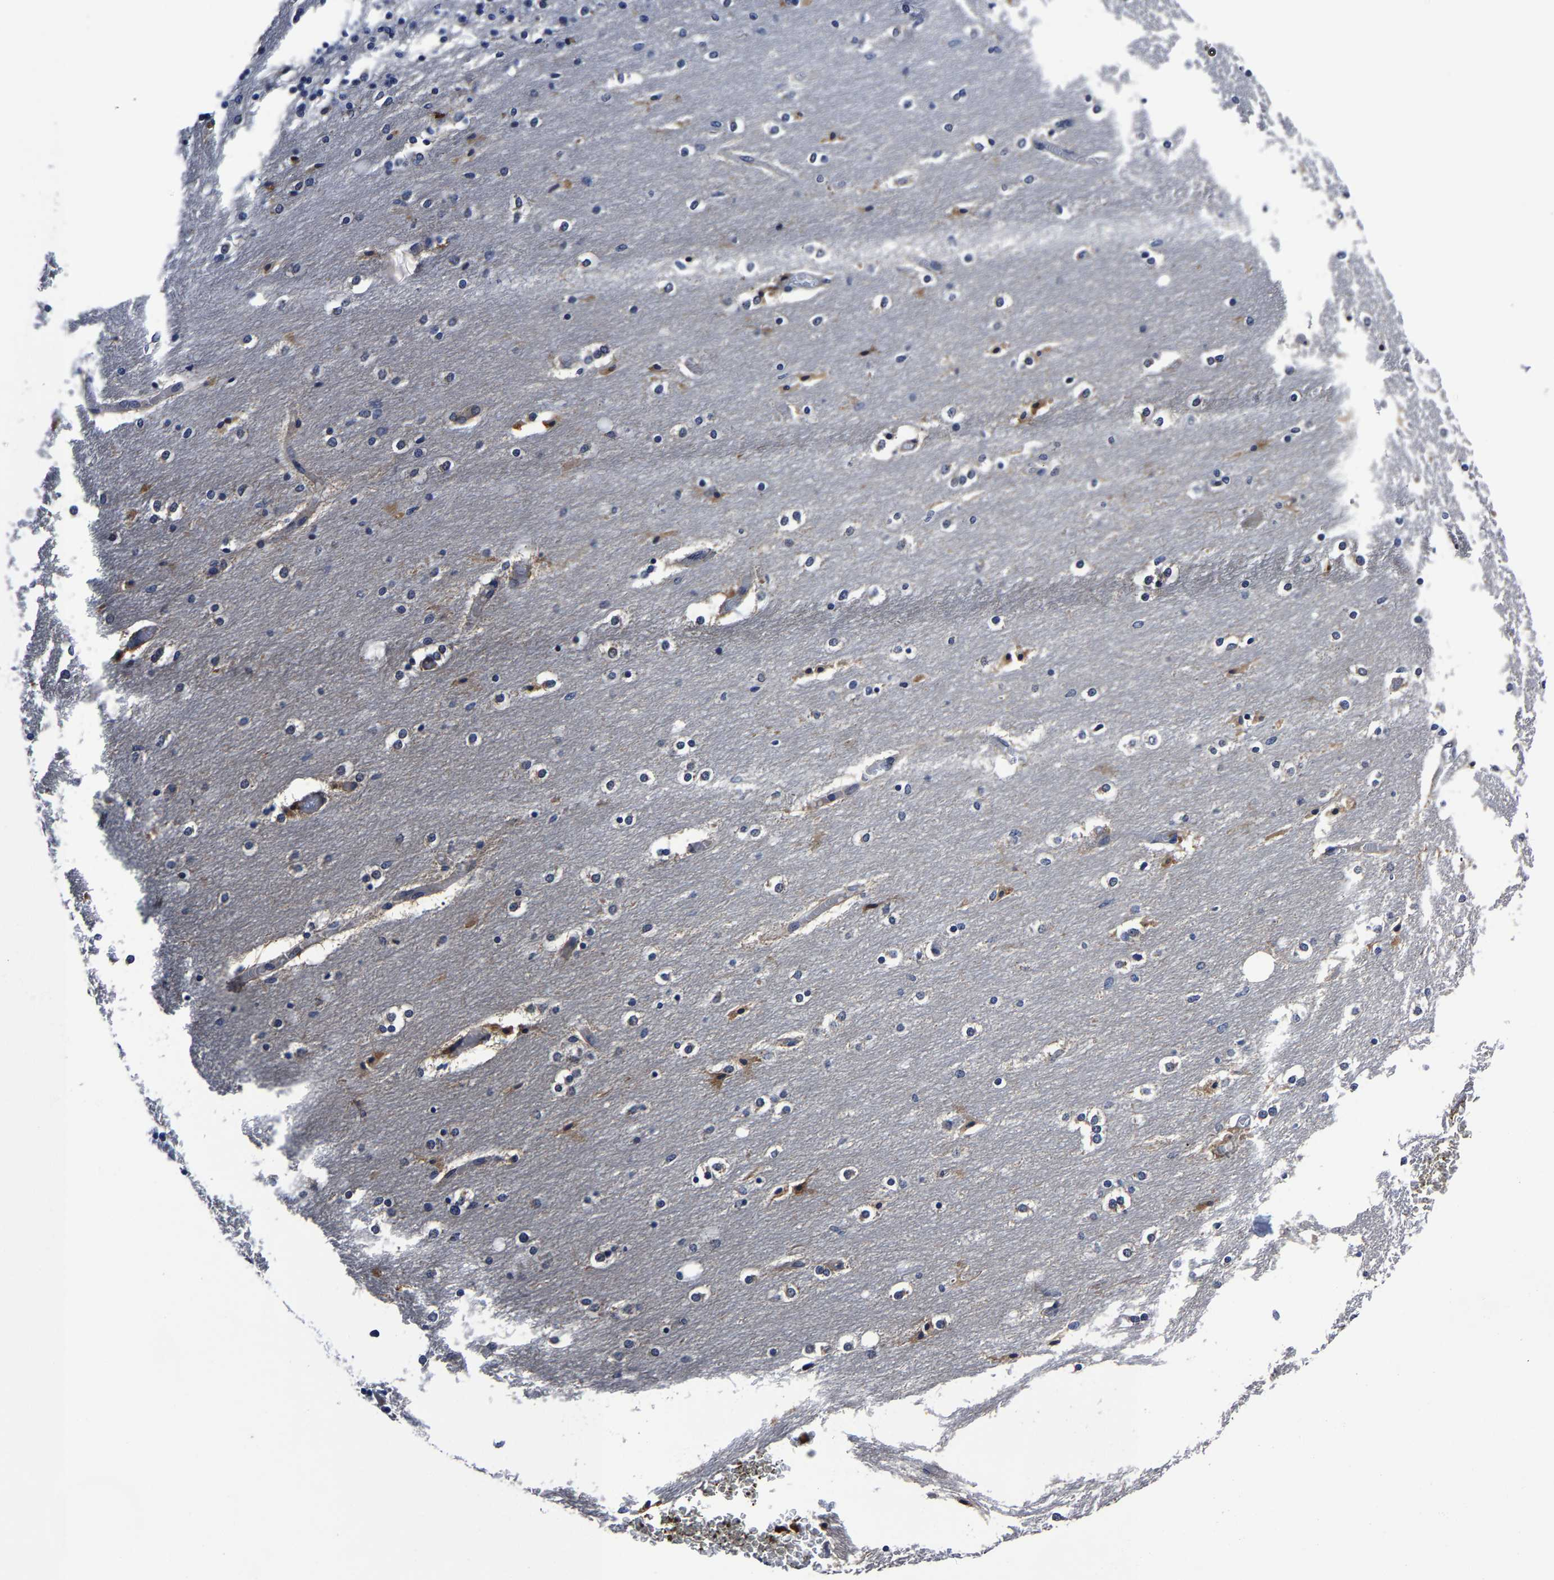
{"staining": {"intensity": "negative", "quantity": "none", "location": "none"}, "tissue": "cerebellum", "cell_type": "Cells in granular layer", "image_type": "normal", "snomed": [{"axis": "morphology", "description": "Normal tissue, NOS"}, {"axis": "topography", "description": "Cerebellum"}], "caption": "Protein analysis of normal cerebellum displays no significant expression in cells in granular layer. Brightfield microscopy of IHC stained with DAB (brown) and hematoxylin (blue), captured at high magnification.", "gene": "PSPH", "patient": {"sex": "female", "age": 54}}